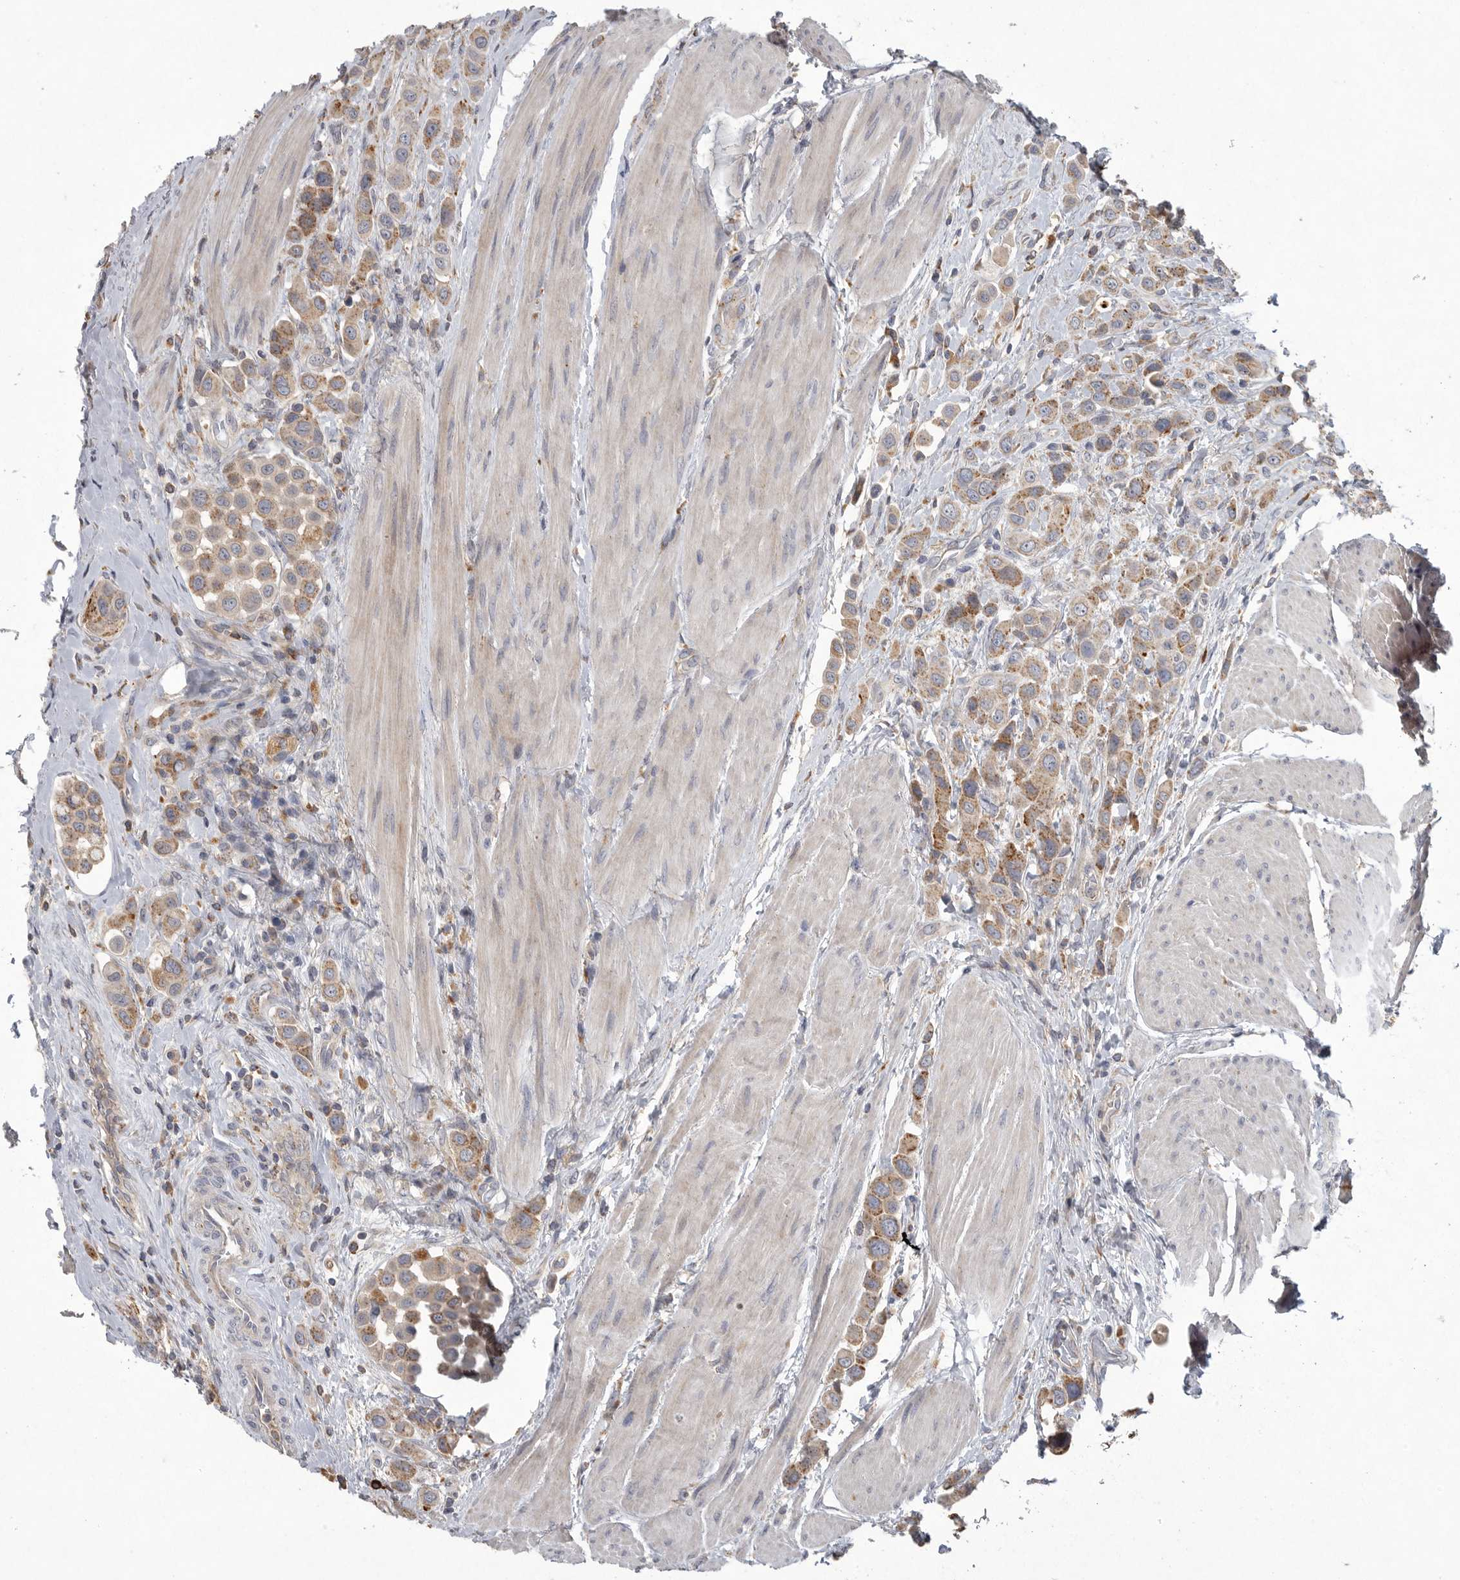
{"staining": {"intensity": "moderate", "quantity": ">75%", "location": "cytoplasmic/membranous"}, "tissue": "urothelial cancer", "cell_type": "Tumor cells", "image_type": "cancer", "snomed": [{"axis": "morphology", "description": "Urothelial carcinoma, High grade"}, {"axis": "topography", "description": "Urinary bladder"}], "caption": "Moderate cytoplasmic/membranous staining is present in approximately >75% of tumor cells in urothelial carcinoma (high-grade). Nuclei are stained in blue.", "gene": "LAMTOR3", "patient": {"sex": "male", "age": 50}}